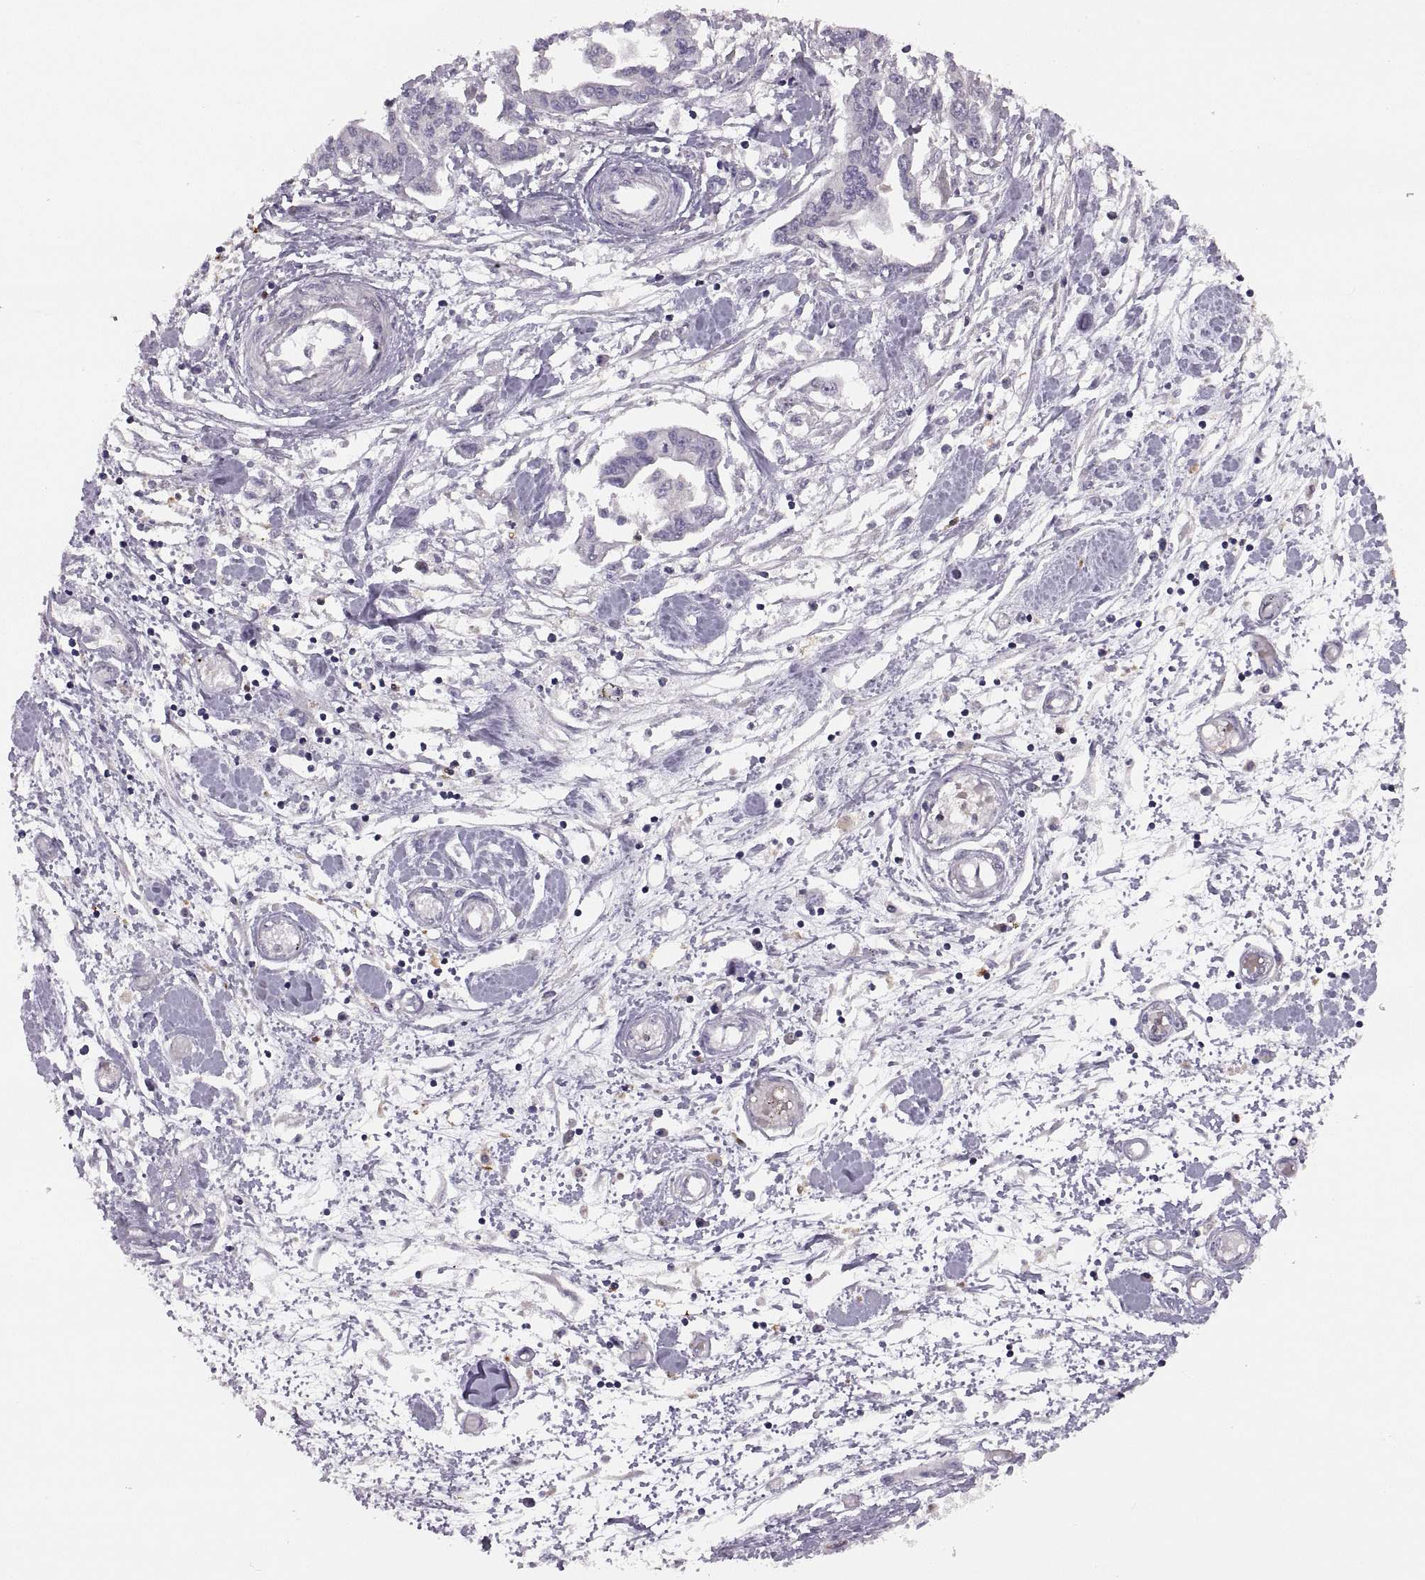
{"staining": {"intensity": "negative", "quantity": "none", "location": "none"}, "tissue": "pancreatic cancer", "cell_type": "Tumor cells", "image_type": "cancer", "snomed": [{"axis": "morphology", "description": "Adenocarcinoma, NOS"}, {"axis": "topography", "description": "Pancreas"}], "caption": "Immunohistochemistry of pancreatic cancer exhibits no expression in tumor cells.", "gene": "ADH6", "patient": {"sex": "male", "age": 60}}